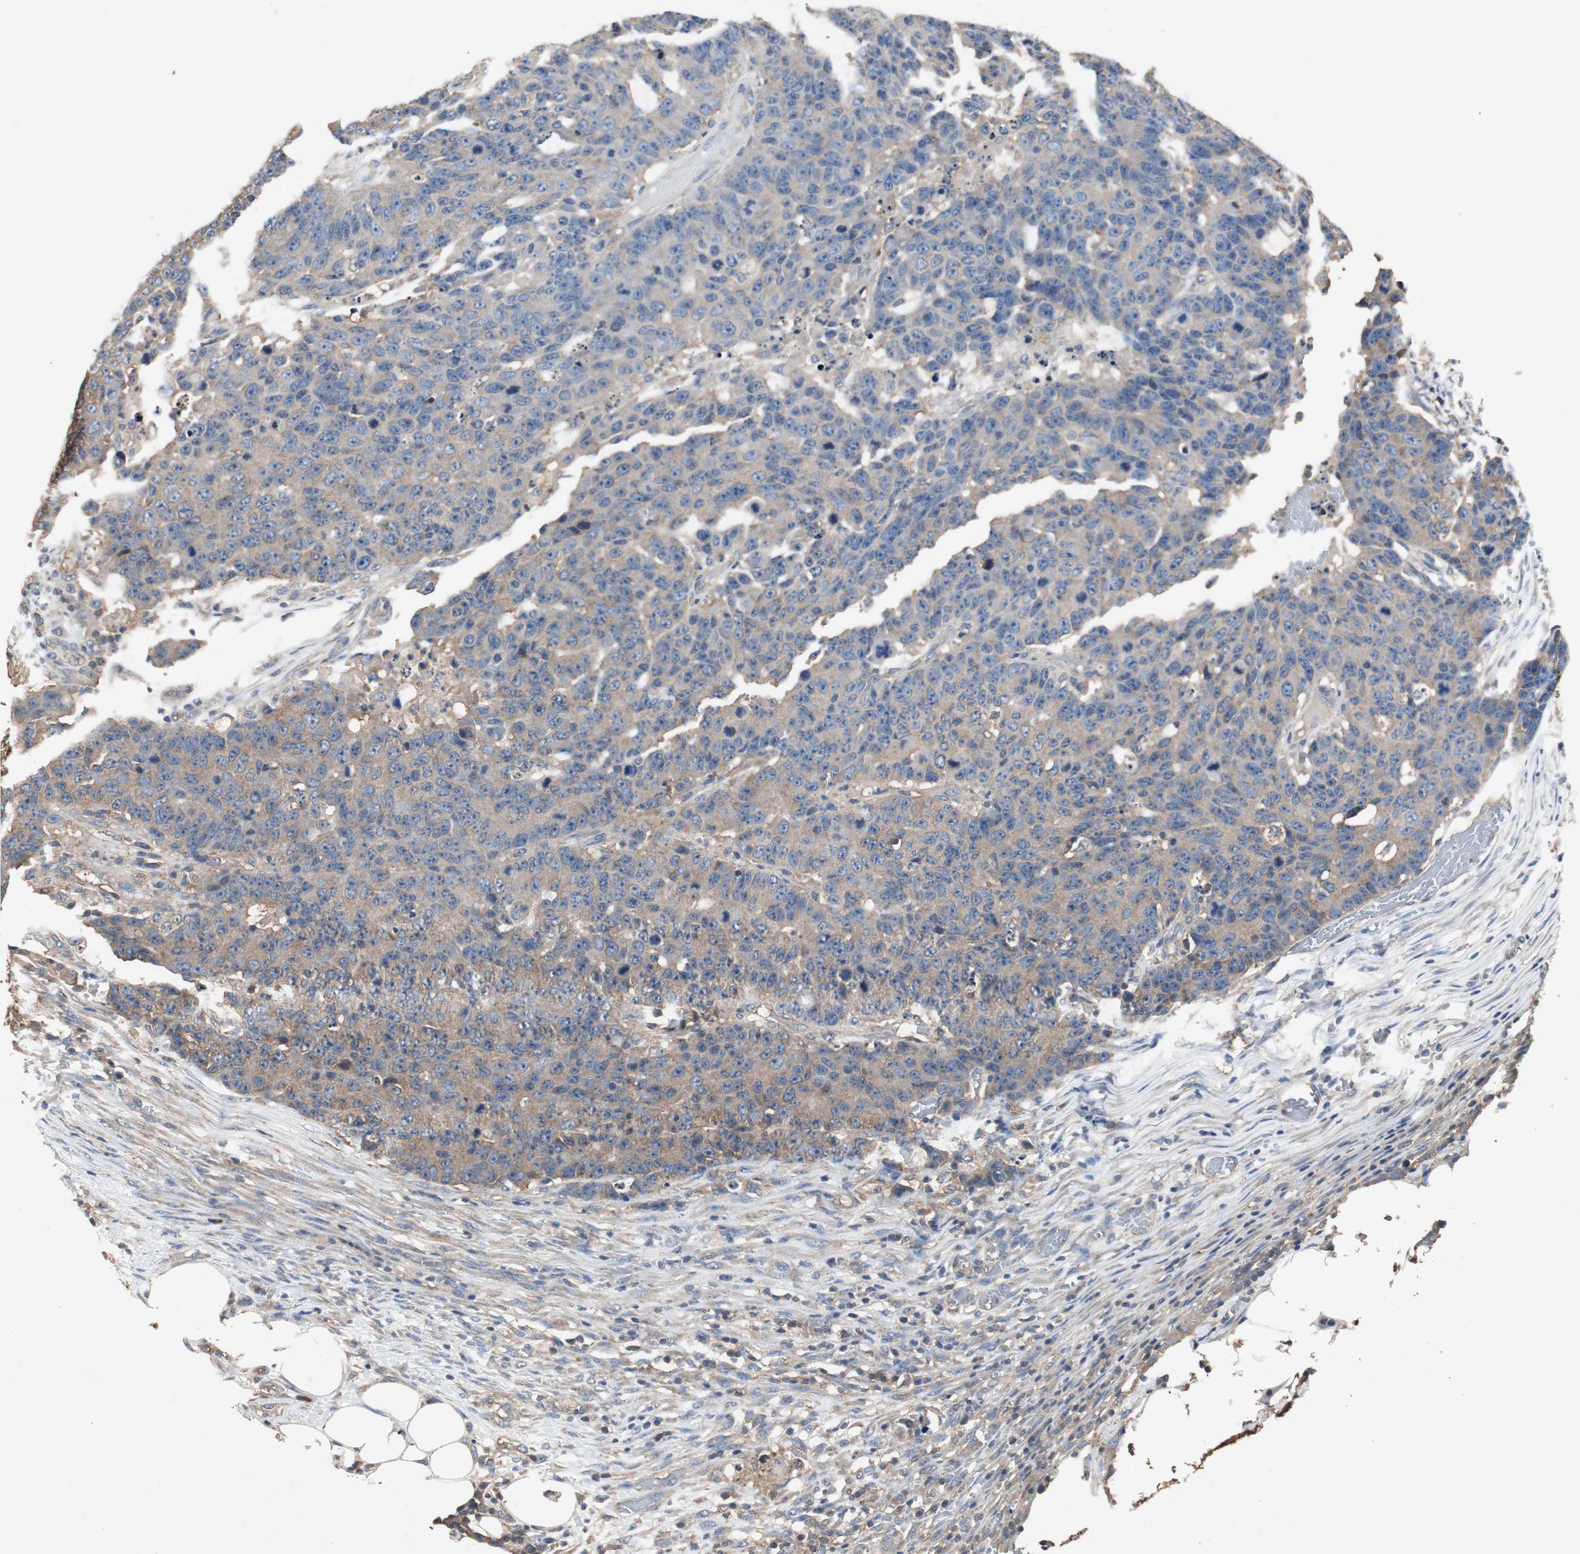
{"staining": {"intensity": "moderate", "quantity": ">75%", "location": "cytoplasmic/membranous"}, "tissue": "colorectal cancer", "cell_type": "Tumor cells", "image_type": "cancer", "snomed": [{"axis": "morphology", "description": "Adenocarcinoma, NOS"}, {"axis": "topography", "description": "Colon"}], "caption": "Moderate cytoplasmic/membranous protein expression is appreciated in approximately >75% of tumor cells in colorectal adenocarcinoma.", "gene": "TNFRSF14", "patient": {"sex": "female", "age": 86}}